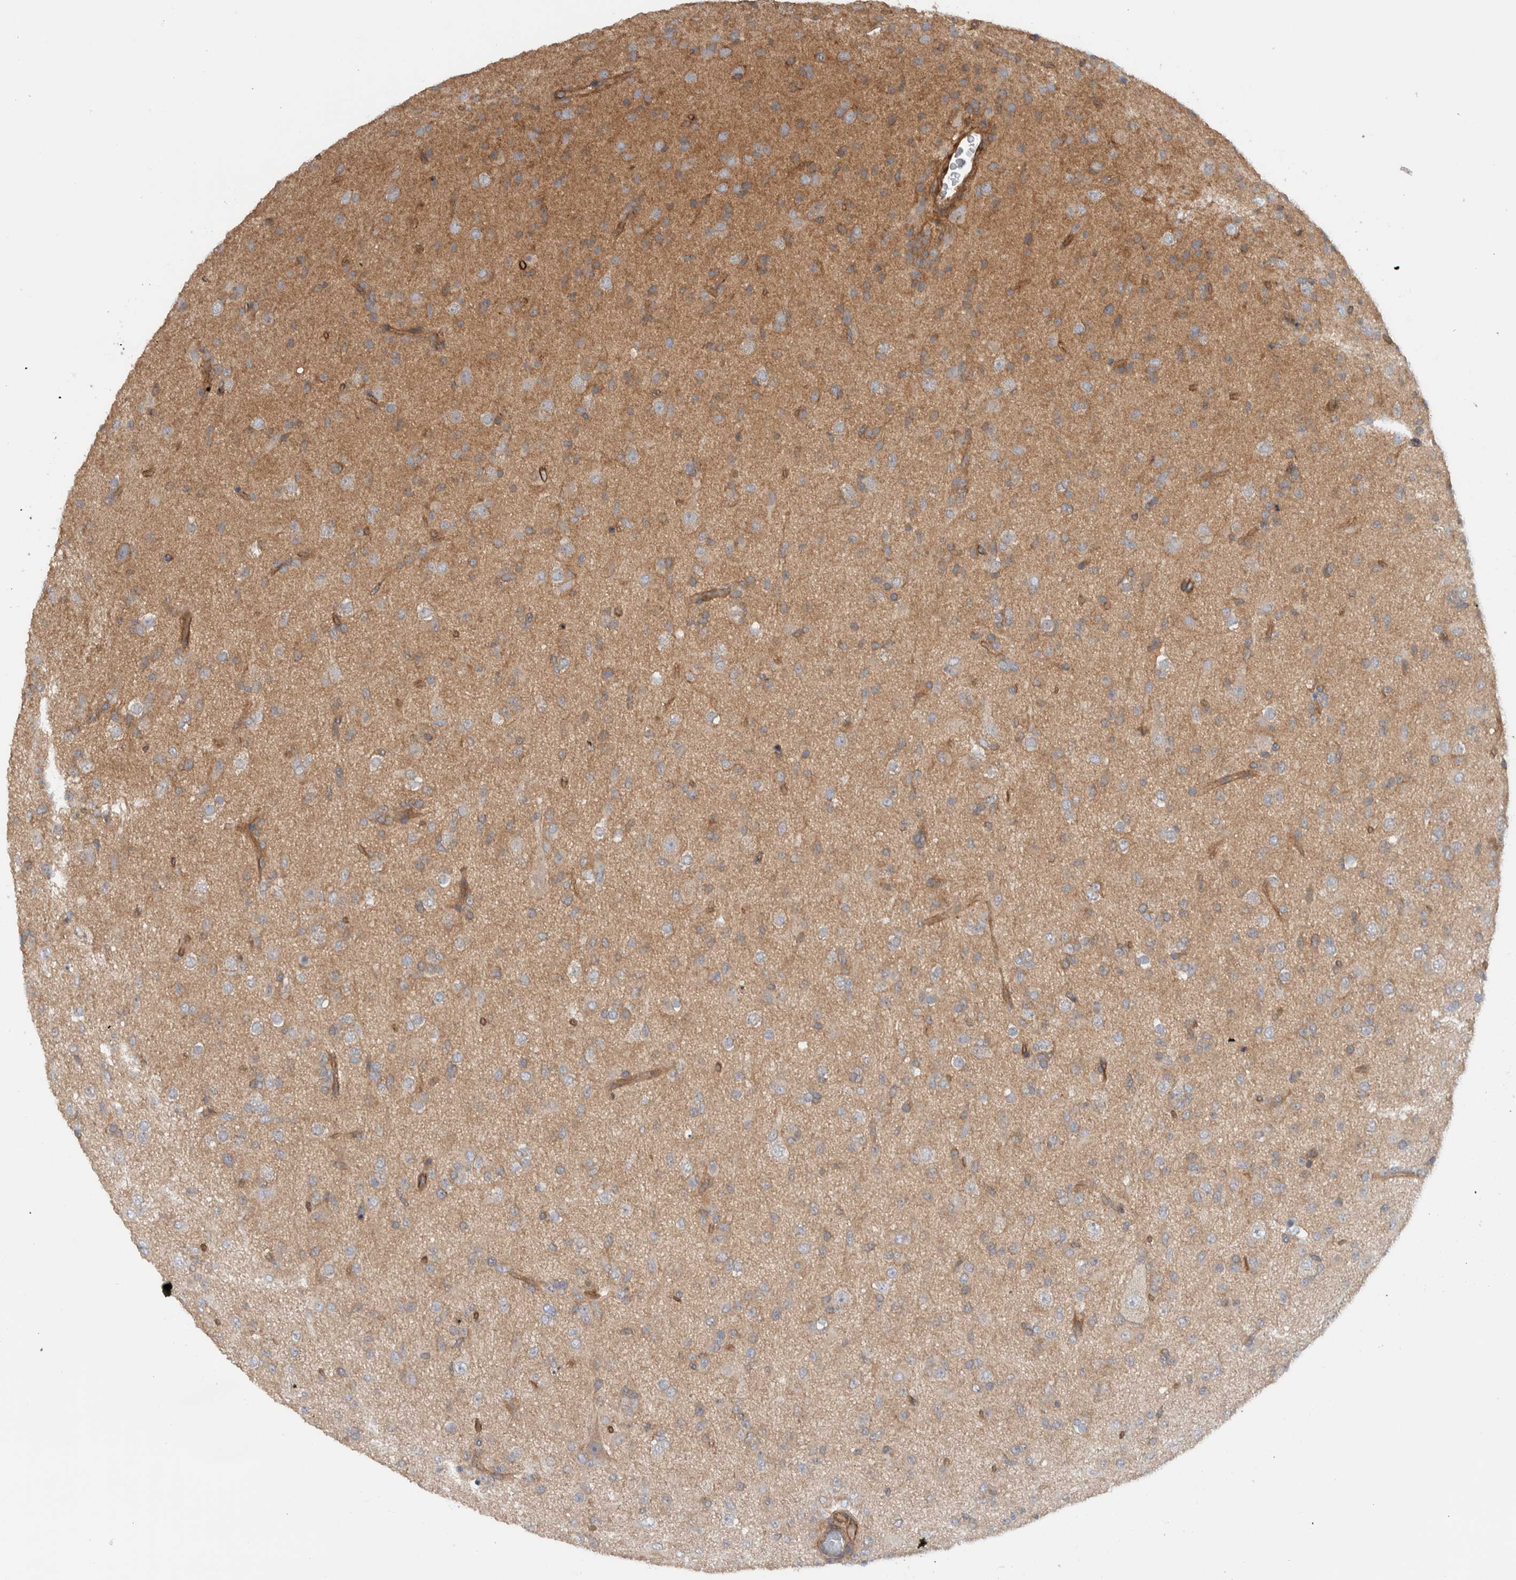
{"staining": {"intensity": "weak", "quantity": "25%-75%", "location": "cytoplasmic/membranous"}, "tissue": "glioma", "cell_type": "Tumor cells", "image_type": "cancer", "snomed": [{"axis": "morphology", "description": "Glioma, malignant, Low grade"}, {"axis": "topography", "description": "Brain"}], "caption": "Weak cytoplasmic/membranous protein positivity is present in approximately 25%-75% of tumor cells in glioma.", "gene": "MPRIP", "patient": {"sex": "male", "age": 65}}